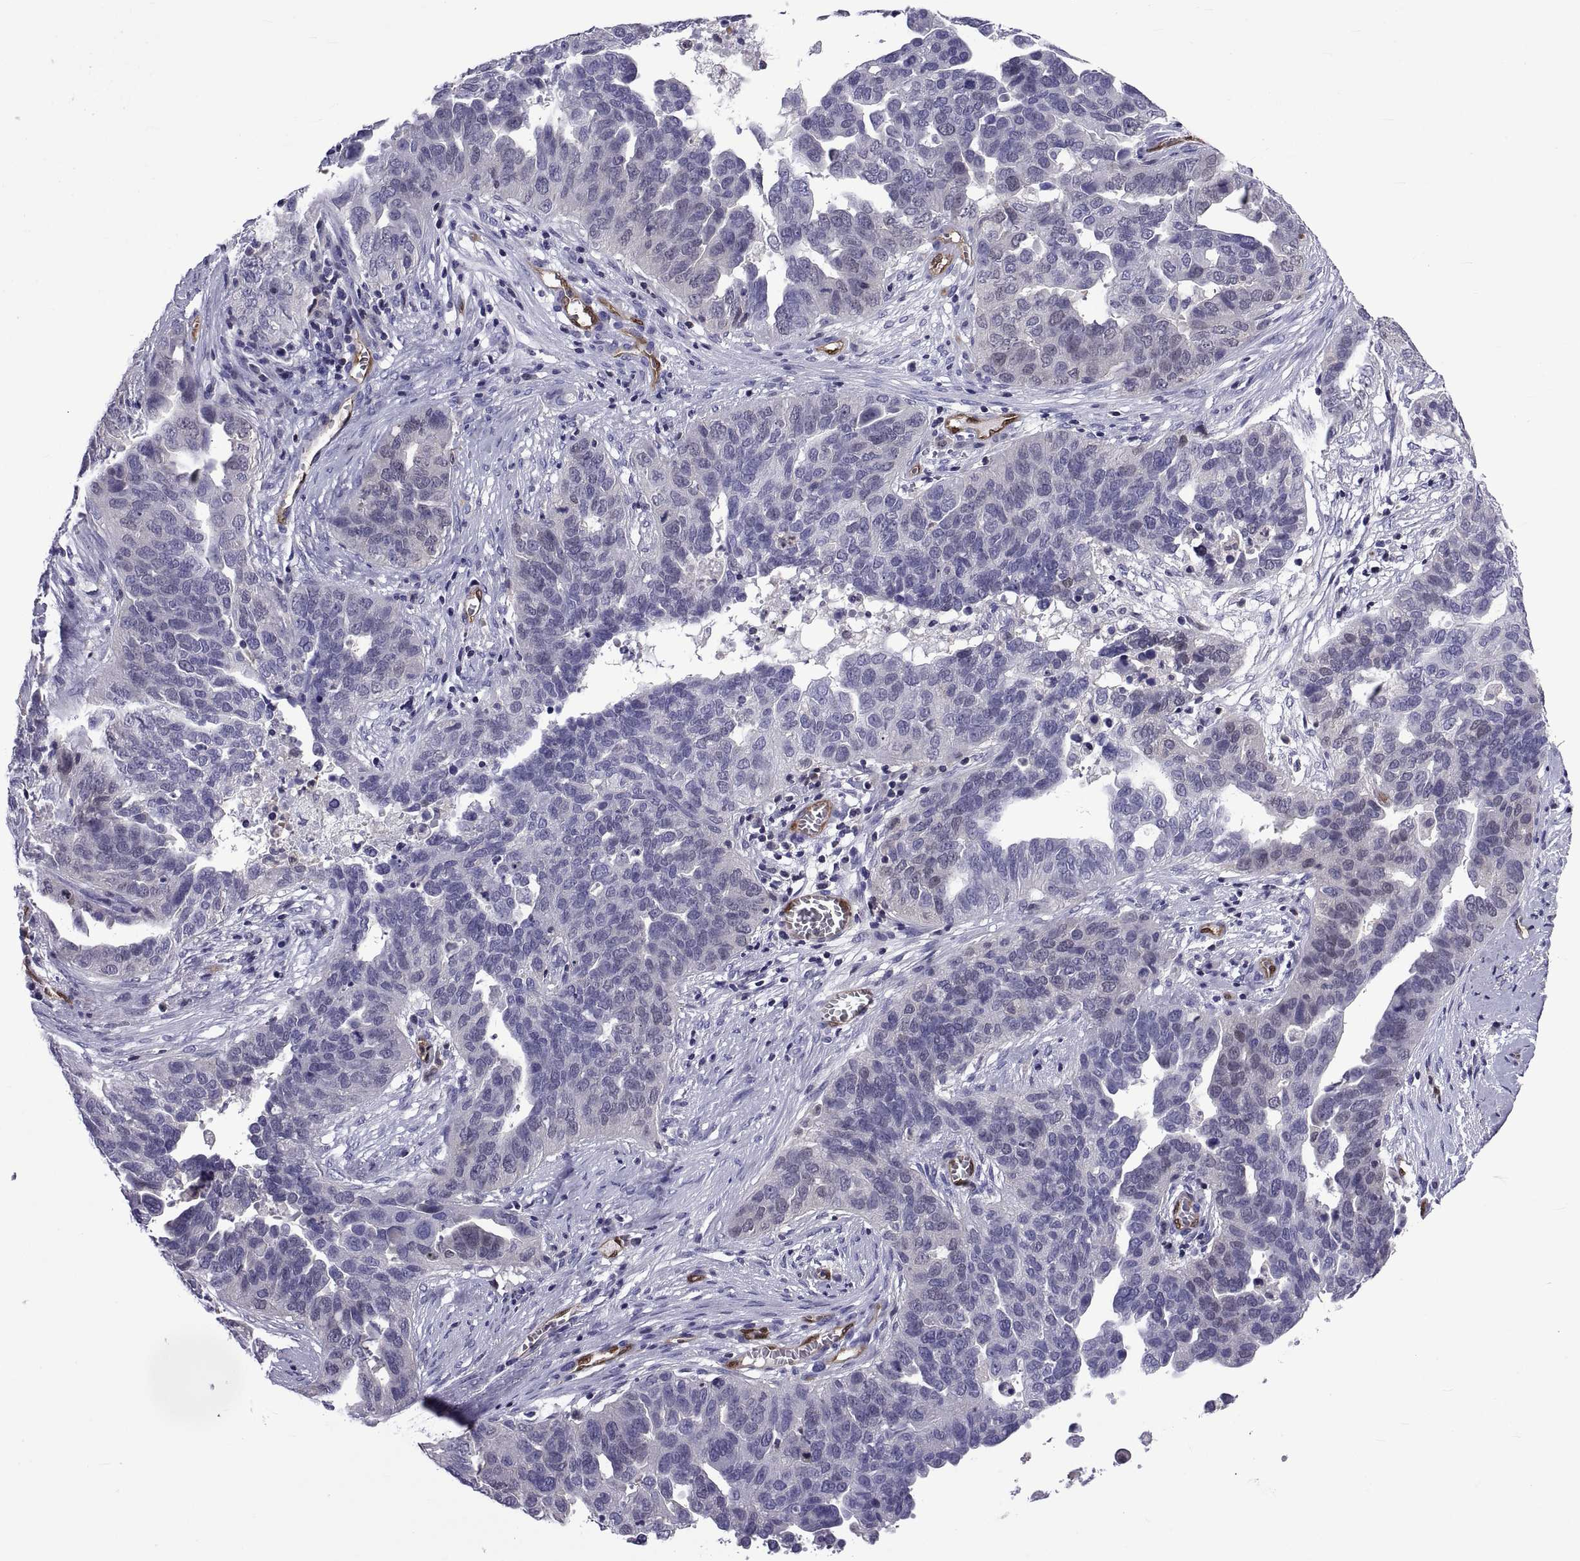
{"staining": {"intensity": "negative", "quantity": "none", "location": "none"}, "tissue": "ovarian cancer", "cell_type": "Tumor cells", "image_type": "cancer", "snomed": [{"axis": "morphology", "description": "Carcinoma, endometroid"}, {"axis": "topography", "description": "Soft tissue"}, {"axis": "topography", "description": "Ovary"}], "caption": "High power microscopy photomicrograph of an immunohistochemistry histopathology image of ovarian cancer (endometroid carcinoma), revealing no significant expression in tumor cells.", "gene": "LCN9", "patient": {"sex": "female", "age": 52}}